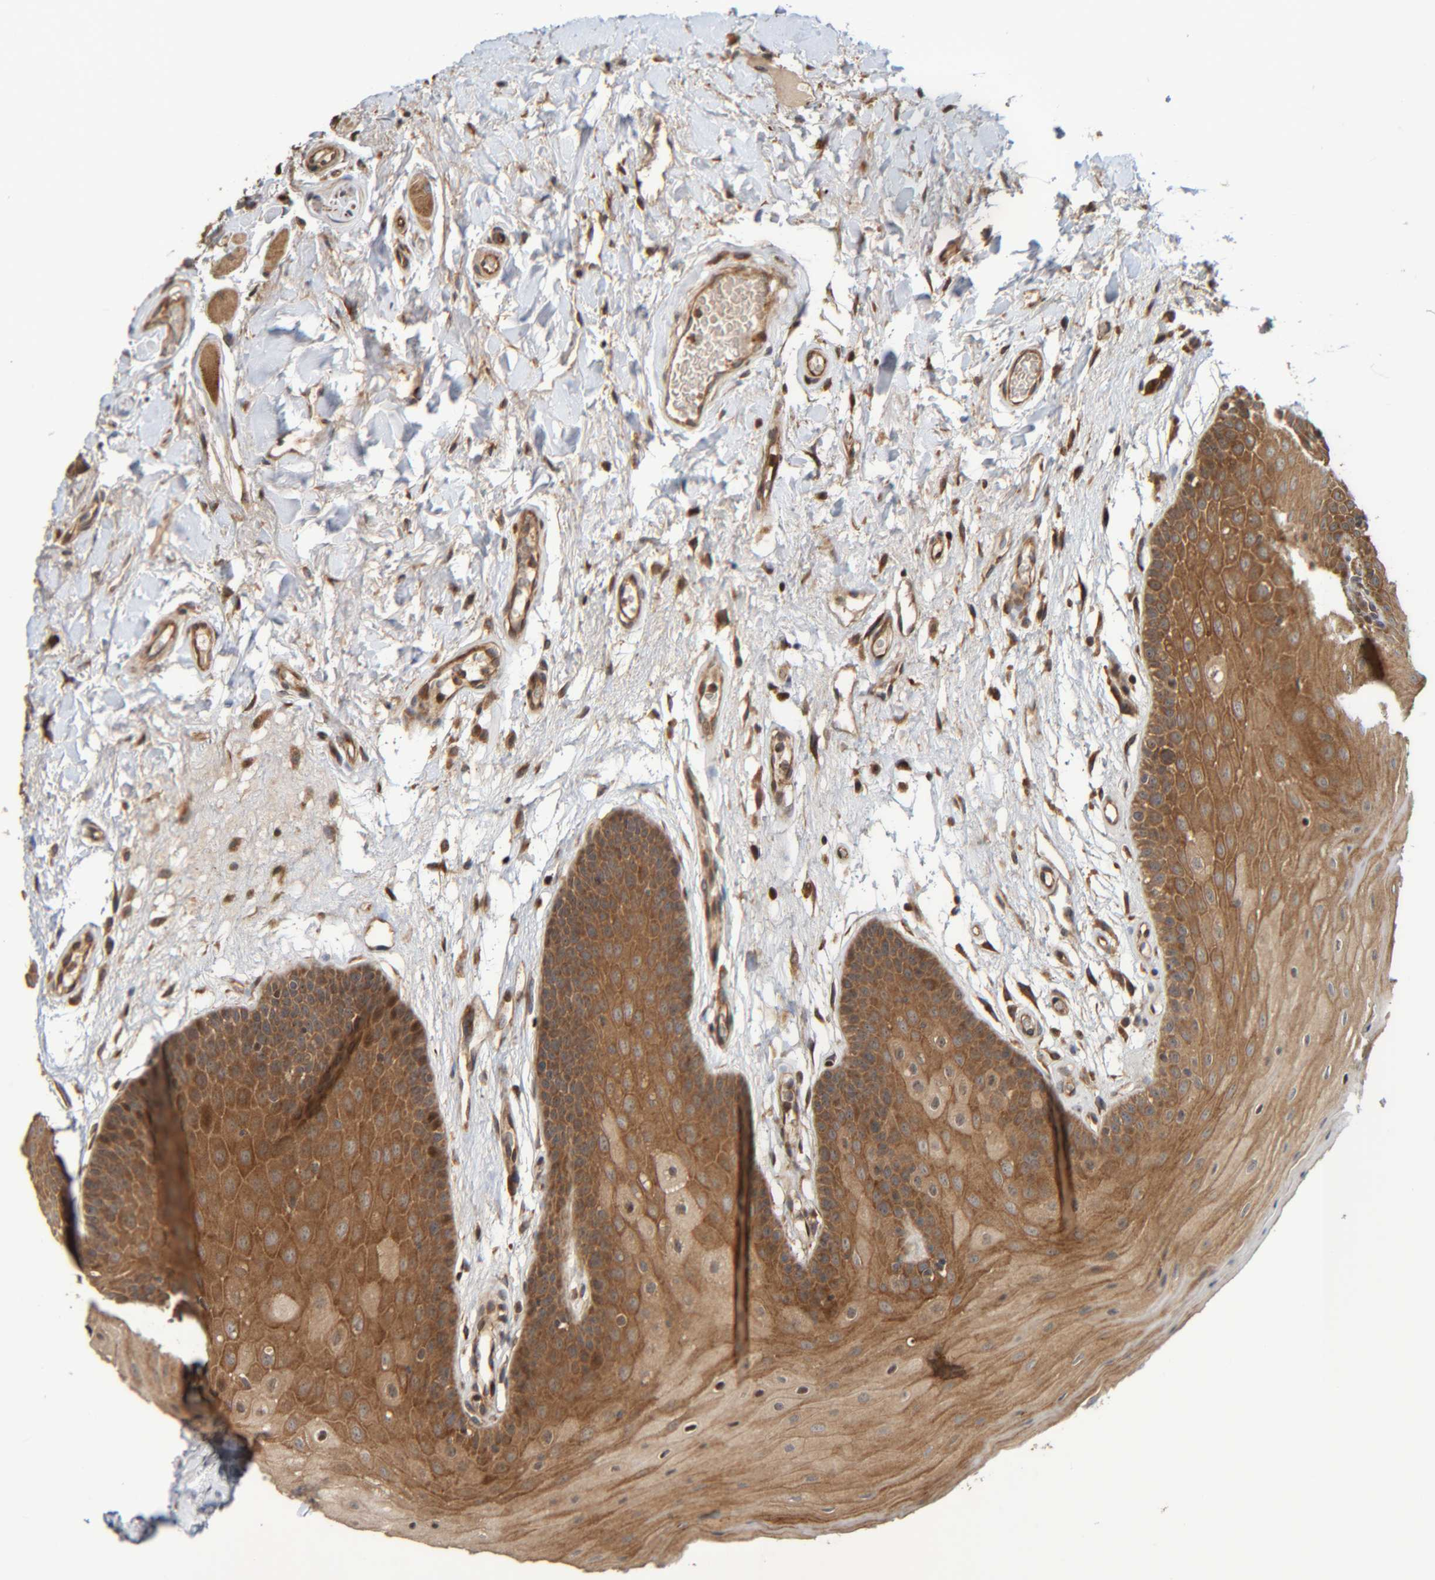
{"staining": {"intensity": "moderate", "quantity": ">75%", "location": "cytoplasmic/membranous"}, "tissue": "oral mucosa", "cell_type": "Squamous epithelial cells", "image_type": "normal", "snomed": [{"axis": "morphology", "description": "Normal tissue, NOS"}, {"axis": "morphology", "description": "Squamous cell carcinoma, NOS"}, {"axis": "topography", "description": "Oral tissue"}, {"axis": "topography", "description": "Head-Neck"}], "caption": "Immunohistochemistry (IHC) image of normal oral mucosa: human oral mucosa stained using IHC exhibits medium levels of moderate protein expression localized specifically in the cytoplasmic/membranous of squamous epithelial cells, appearing as a cytoplasmic/membranous brown color.", "gene": "CCDC57", "patient": {"sex": "male", "age": 71}}